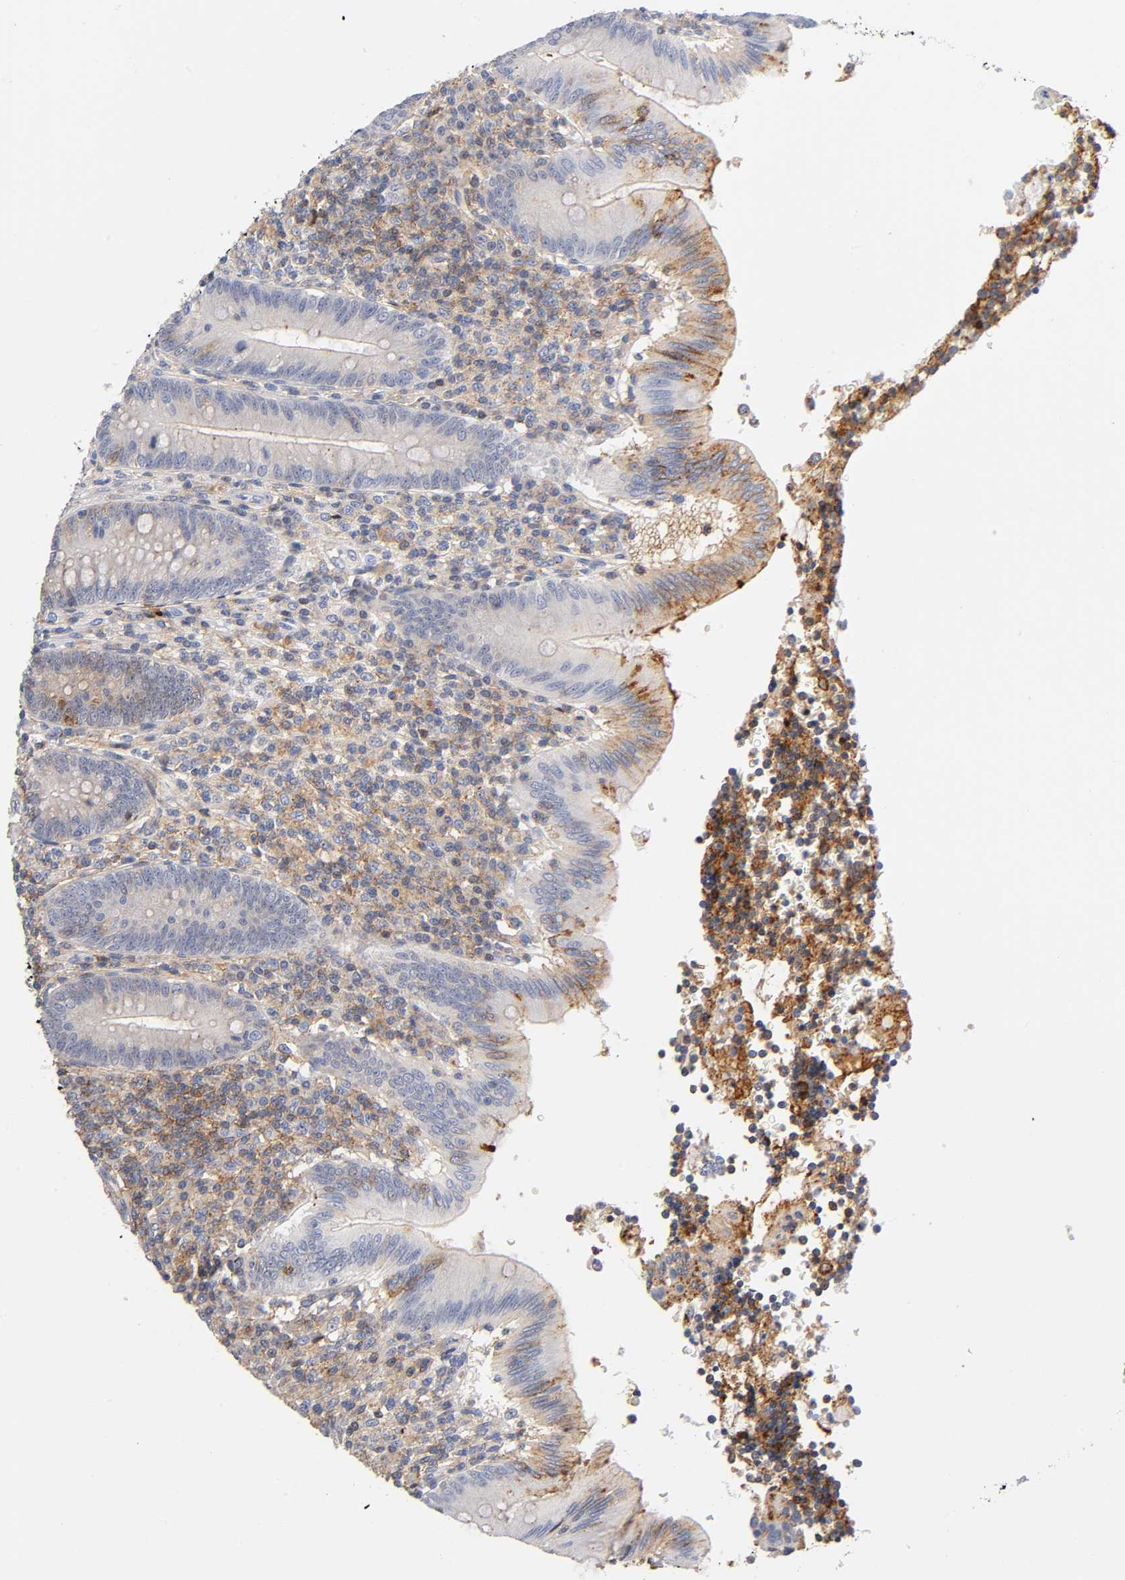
{"staining": {"intensity": "weak", "quantity": "25%-75%", "location": "cytoplasmic/membranous"}, "tissue": "appendix", "cell_type": "Glandular cells", "image_type": "normal", "snomed": [{"axis": "morphology", "description": "Normal tissue, NOS"}, {"axis": "morphology", "description": "Inflammation, NOS"}, {"axis": "topography", "description": "Appendix"}], "caption": "This image exhibits immunohistochemistry staining of benign appendix, with low weak cytoplasmic/membranous staining in approximately 25%-75% of glandular cells.", "gene": "ANXA7", "patient": {"sex": "male", "age": 46}}